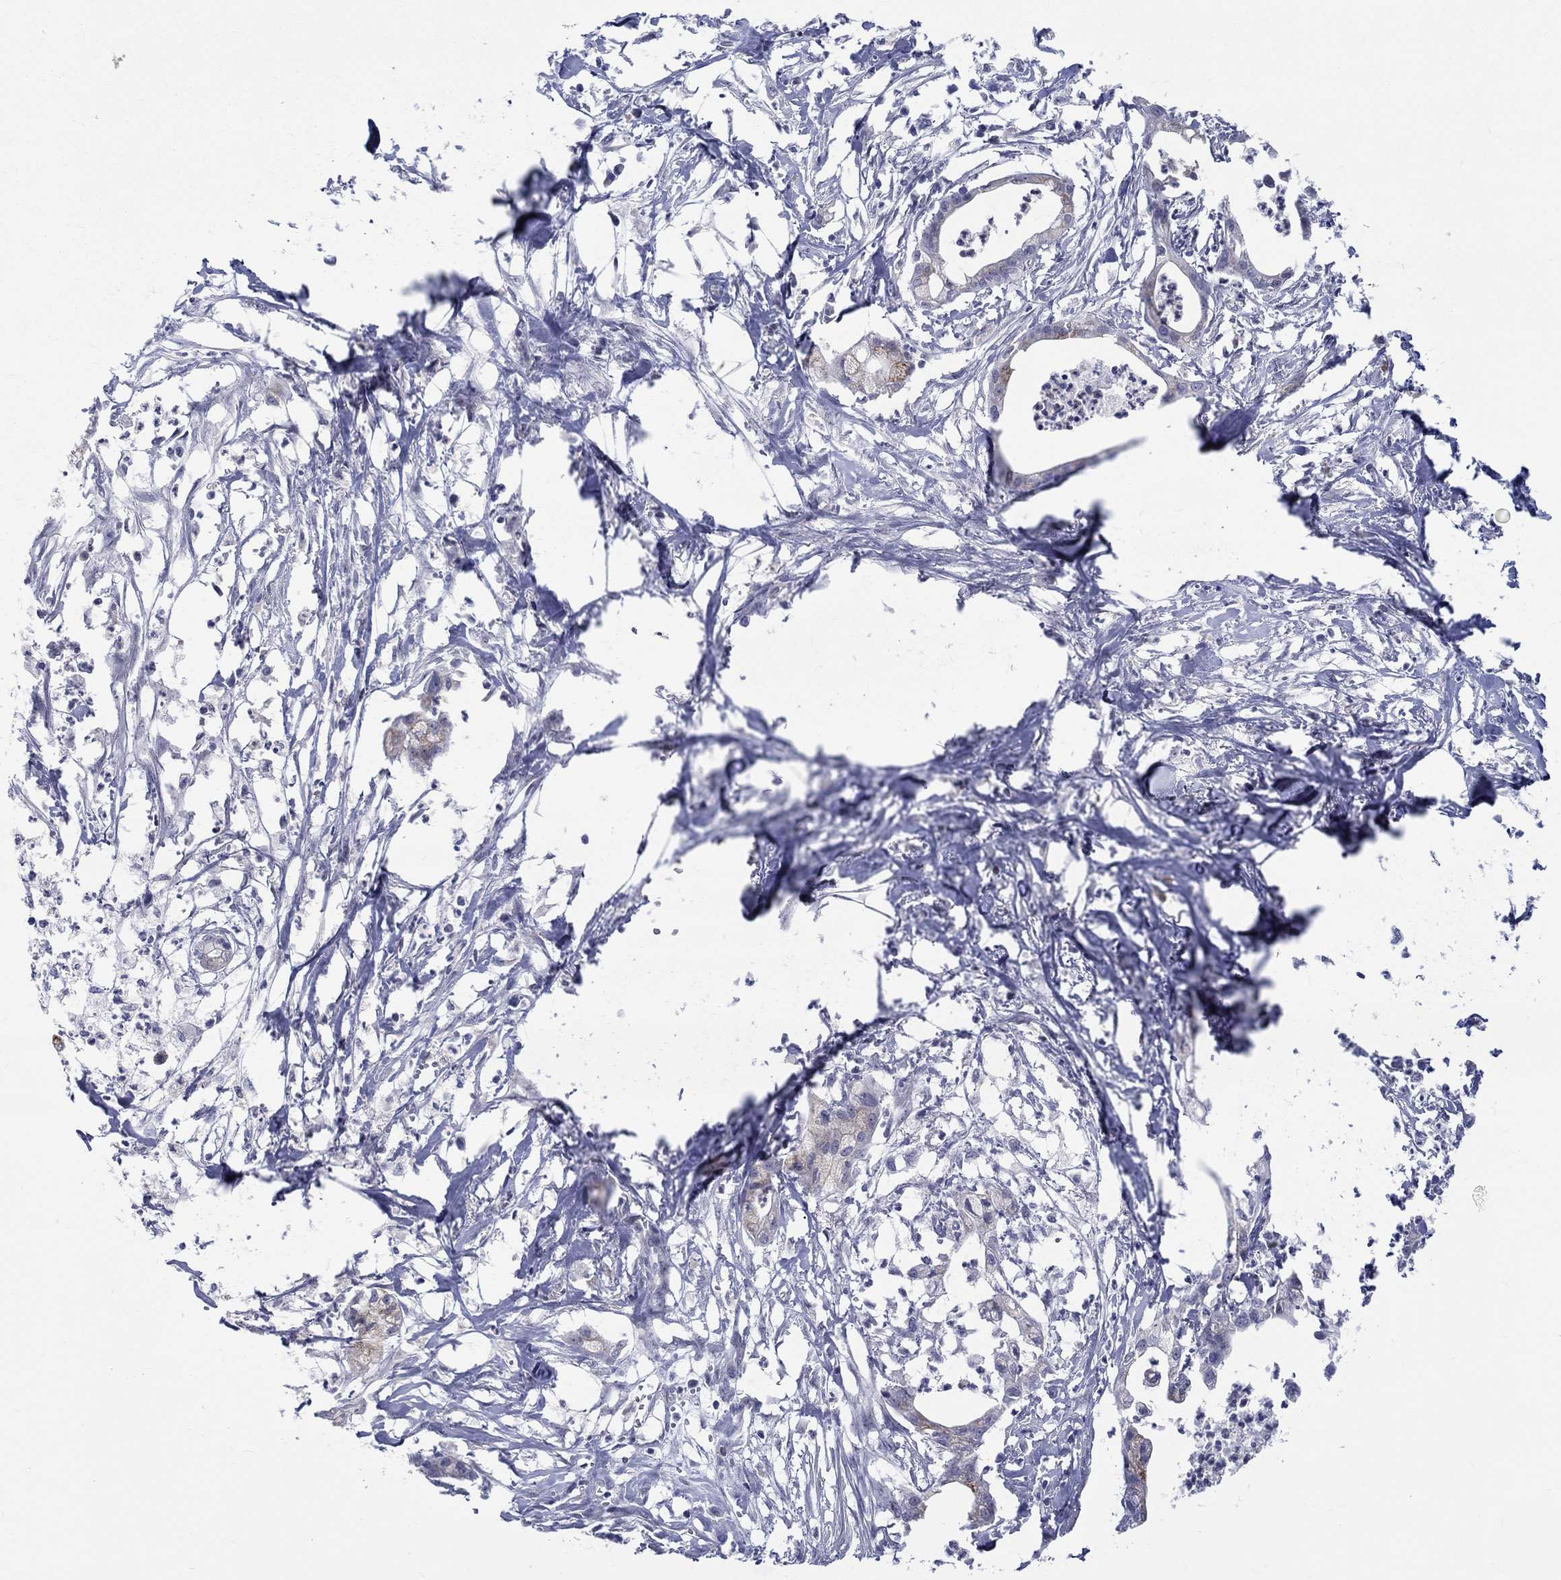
{"staining": {"intensity": "moderate", "quantity": "<25%", "location": "cytoplasmic/membranous"}, "tissue": "pancreatic cancer", "cell_type": "Tumor cells", "image_type": "cancer", "snomed": [{"axis": "morphology", "description": "Normal tissue, NOS"}, {"axis": "morphology", "description": "Adenocarcinoma, NOS"}, {"axis": "topography", "description": "Pancreas"}], "caption": "DAB immunohistochemical staining of human adenocarcinoma (pancreatic) demonstrates moderate cytoplasmic/membranous protein staining in approximately <25% of tumor cells.", "gene": "ST6GALNAC1", "patient": {"sex": "female", "age": 58}}